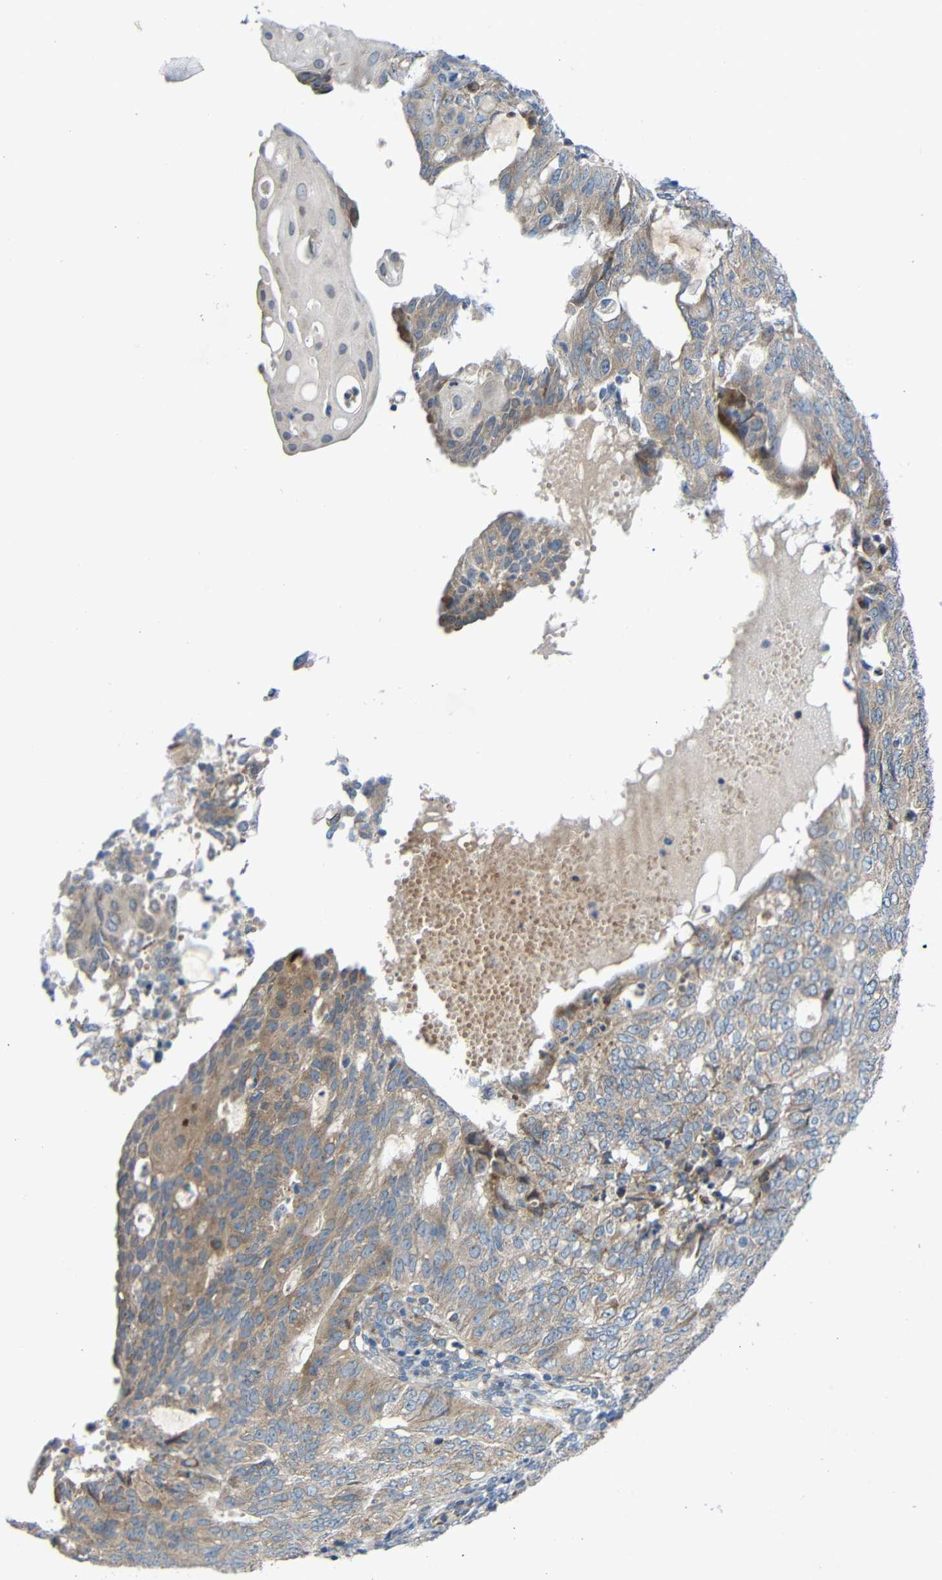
{"staining": {"intensity": "weak", "quantity": ">75%", "location": "cytoplasmic/membranous"}, "tissue": "endometrial cancer", "cell_type": "Tumor cells", "image_type": "cancer", "snomed": [{"axis": "morphology", "description": "Adenocarcinoma, NOS"}, {"axis": "topography", "description": "Endometrium"}], "caption": "Weak cytoplasmic/membranous protein expression is present in approximately >75% of tumor cells in endometrial cancer.", "gene": "TMEM25", "patient": {"sex": "female", "age": 32}}